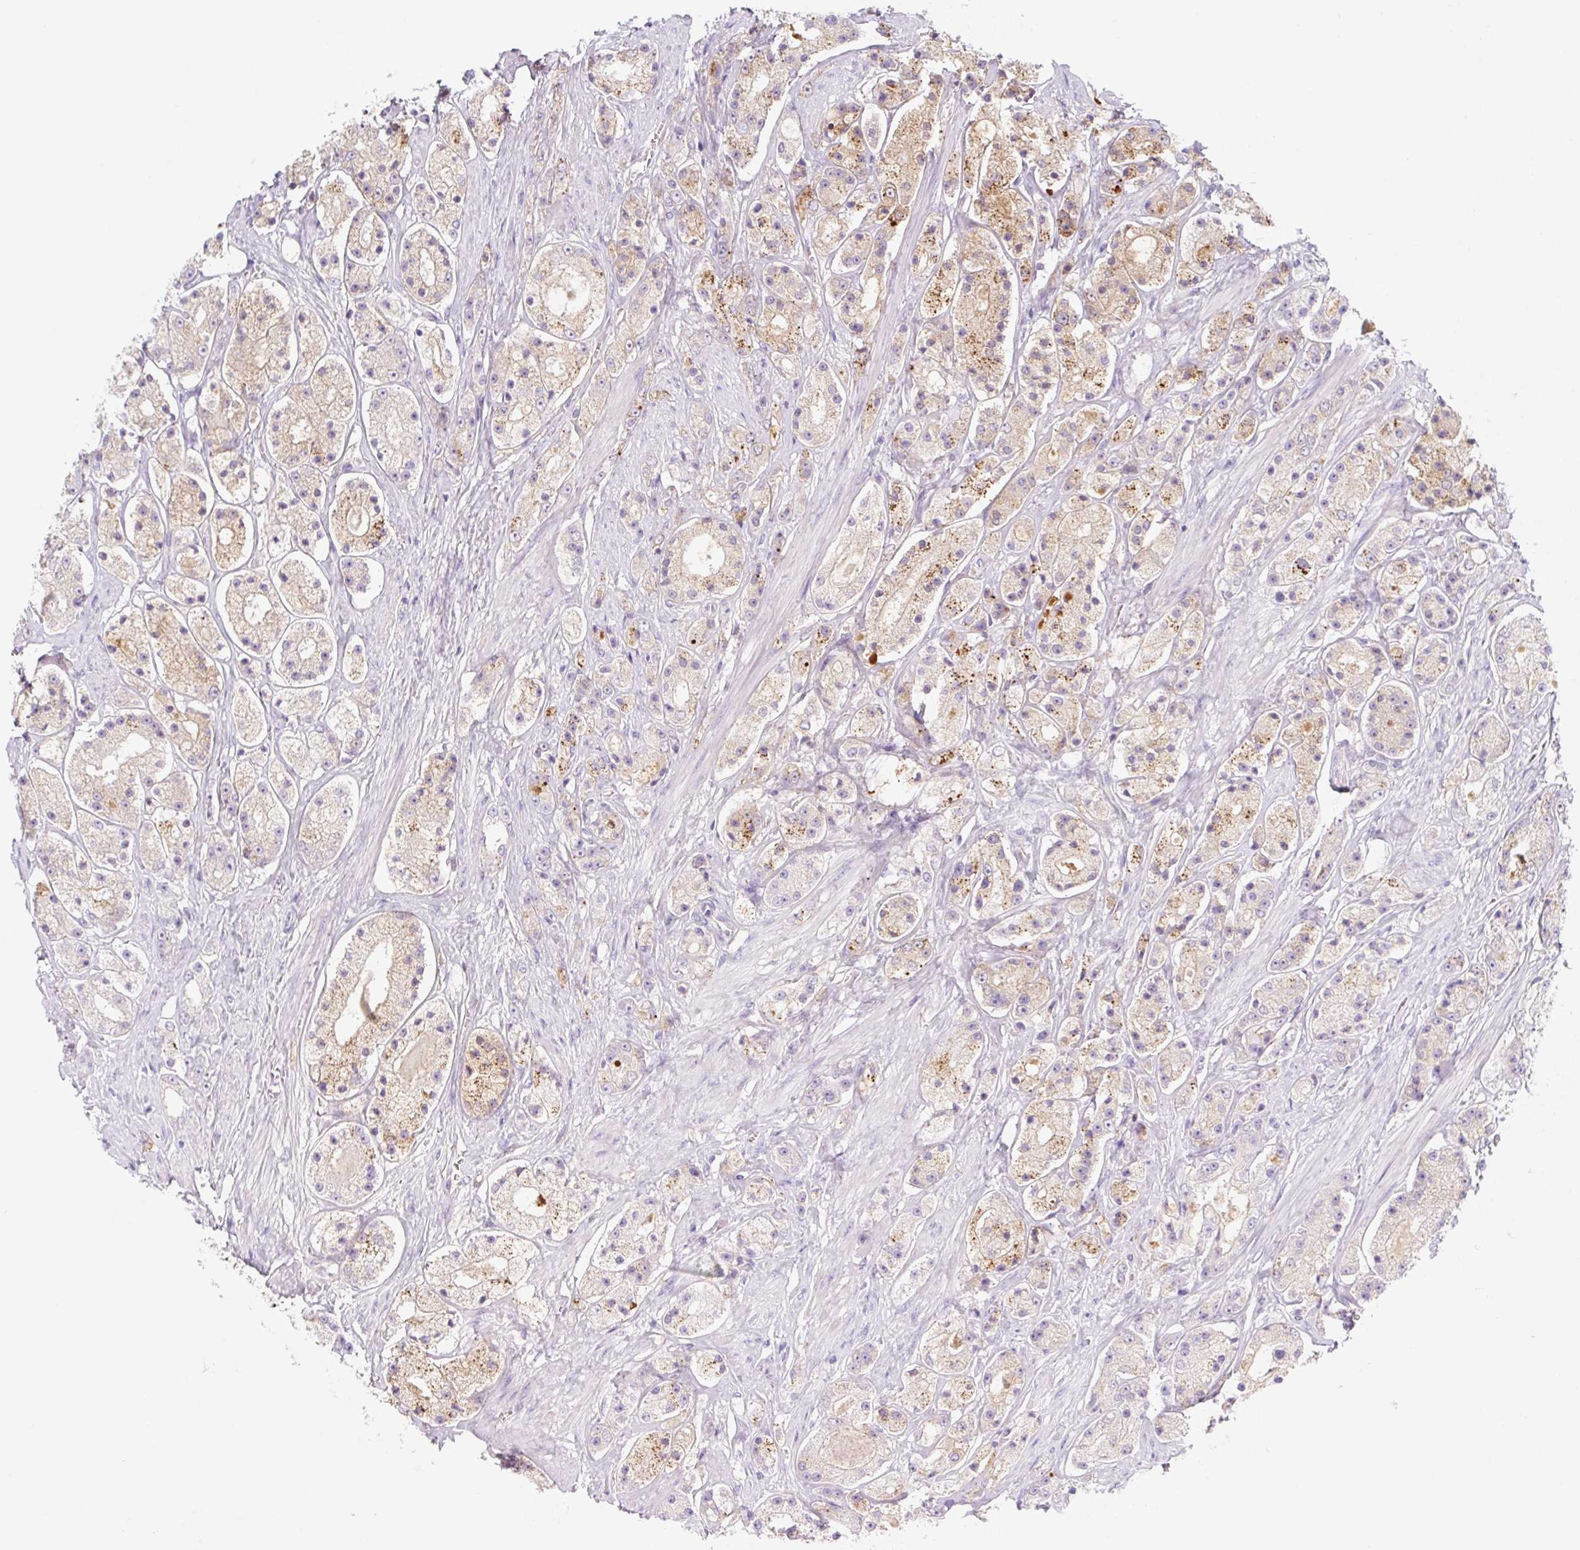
{"staining": {"intensity": "moderate", "quantity": ">75%", "location": "cytoplasmic/membranous"}, "tissue": "prostate cancer", "cell_type": "Tumor cells", "image_type": "cancer", "snomed": [{"axis": "morphology", "description": "Adenocarcinoma, High grade"}, {"axis": "topography", "description": "Prostate"}], "caption": "A high-resolution photomicrograph shows immunohistochemistry (IHC) staining of high-grade adenocarcinoma (prostate), which reveals moderate cytoplasmic/membranous expression in approximately >75% of tumor cells. The protein is stained brown, and the nuclei are stained in blue (DAB IHC with brightfield microscopy, high magnification).", "gene": "LYVE1", "patient": {"sex": "male", "age": 67}}